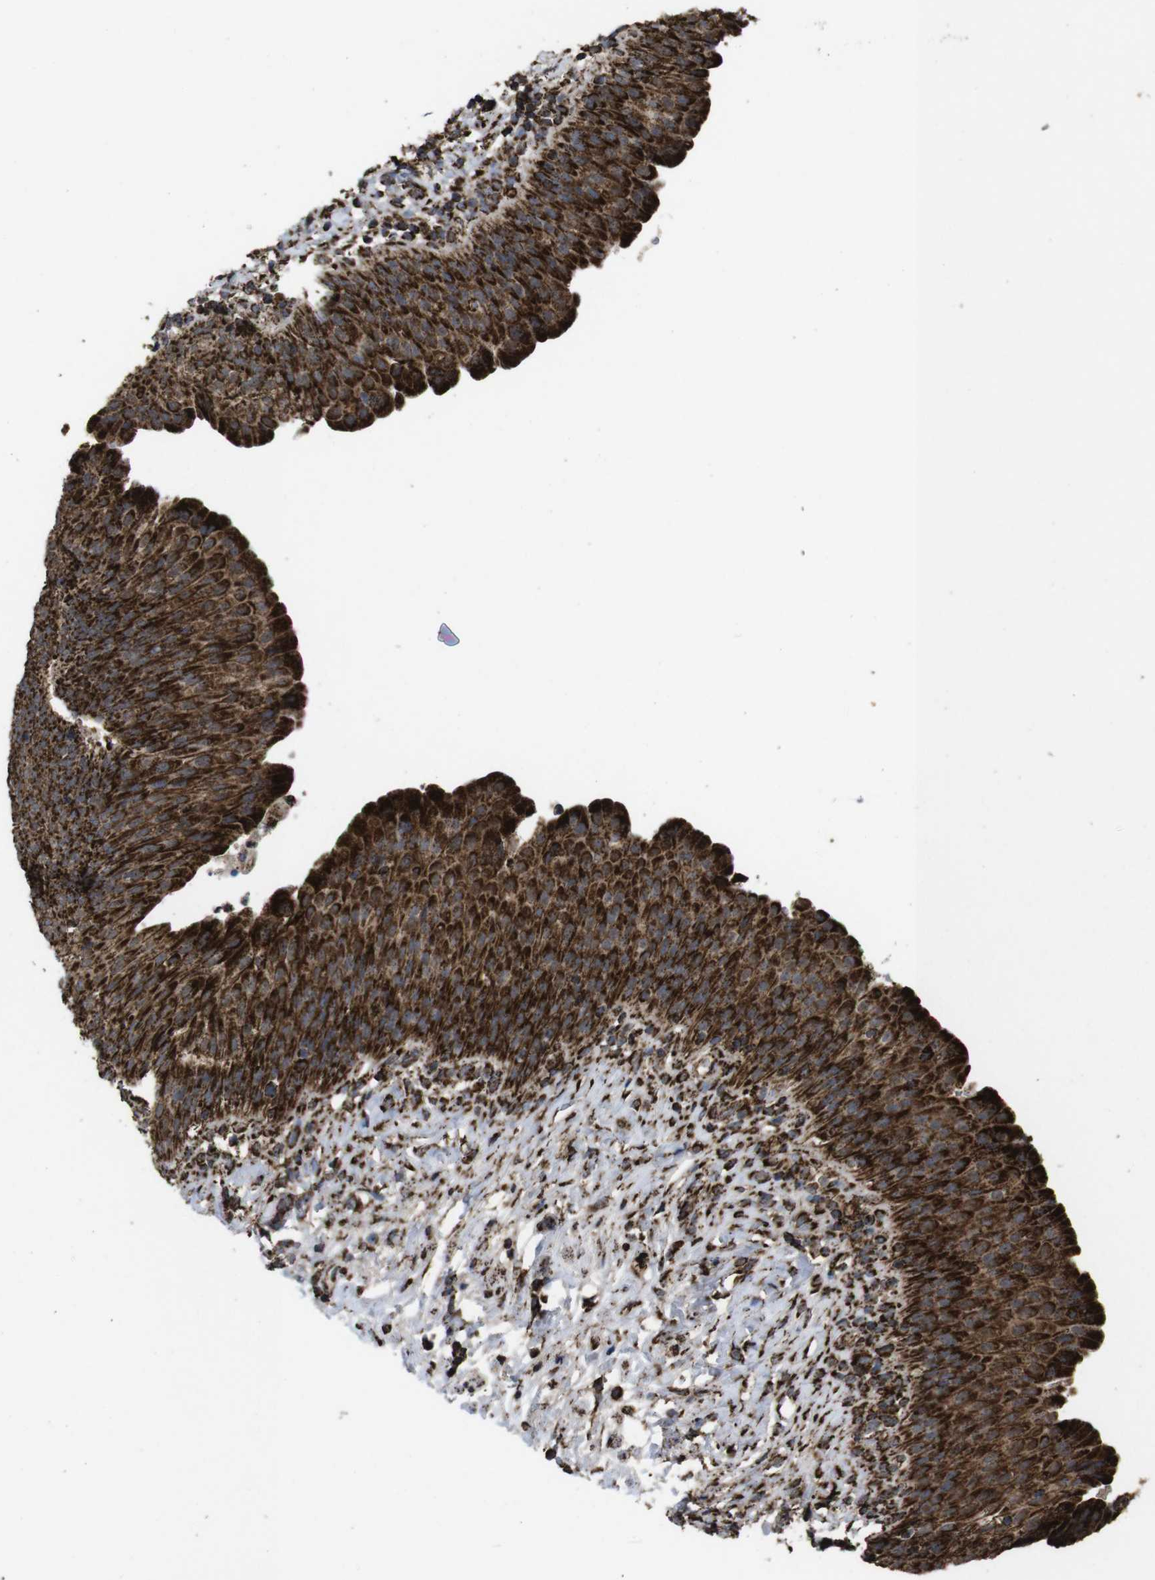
{"staining": {"intensity": "strong", "quantity": ">75%", "location": "cytoplasmic/membranous"}, "tissue": "urinary bladder", "cell_type": "Urothelial cells", "image_type": "normal", "snomed": [{"axis": "morphology", "description": "Normal tissue, NOS"}, {"axis": "topography", "description": "Urinary bladder"}], "caption": "DAB immunohistochemical staining of normal human urinary bladder displays strong cytoplasmic/membranous protein staining in about >75% of urothelial cells. The protein is stained brown, and the nuclei are stained in blue (DAB IHC with brightfield microscopy, high magnification).", "gene": "ATP5F1A", "patient": {"sex": "female", "age": 79}}